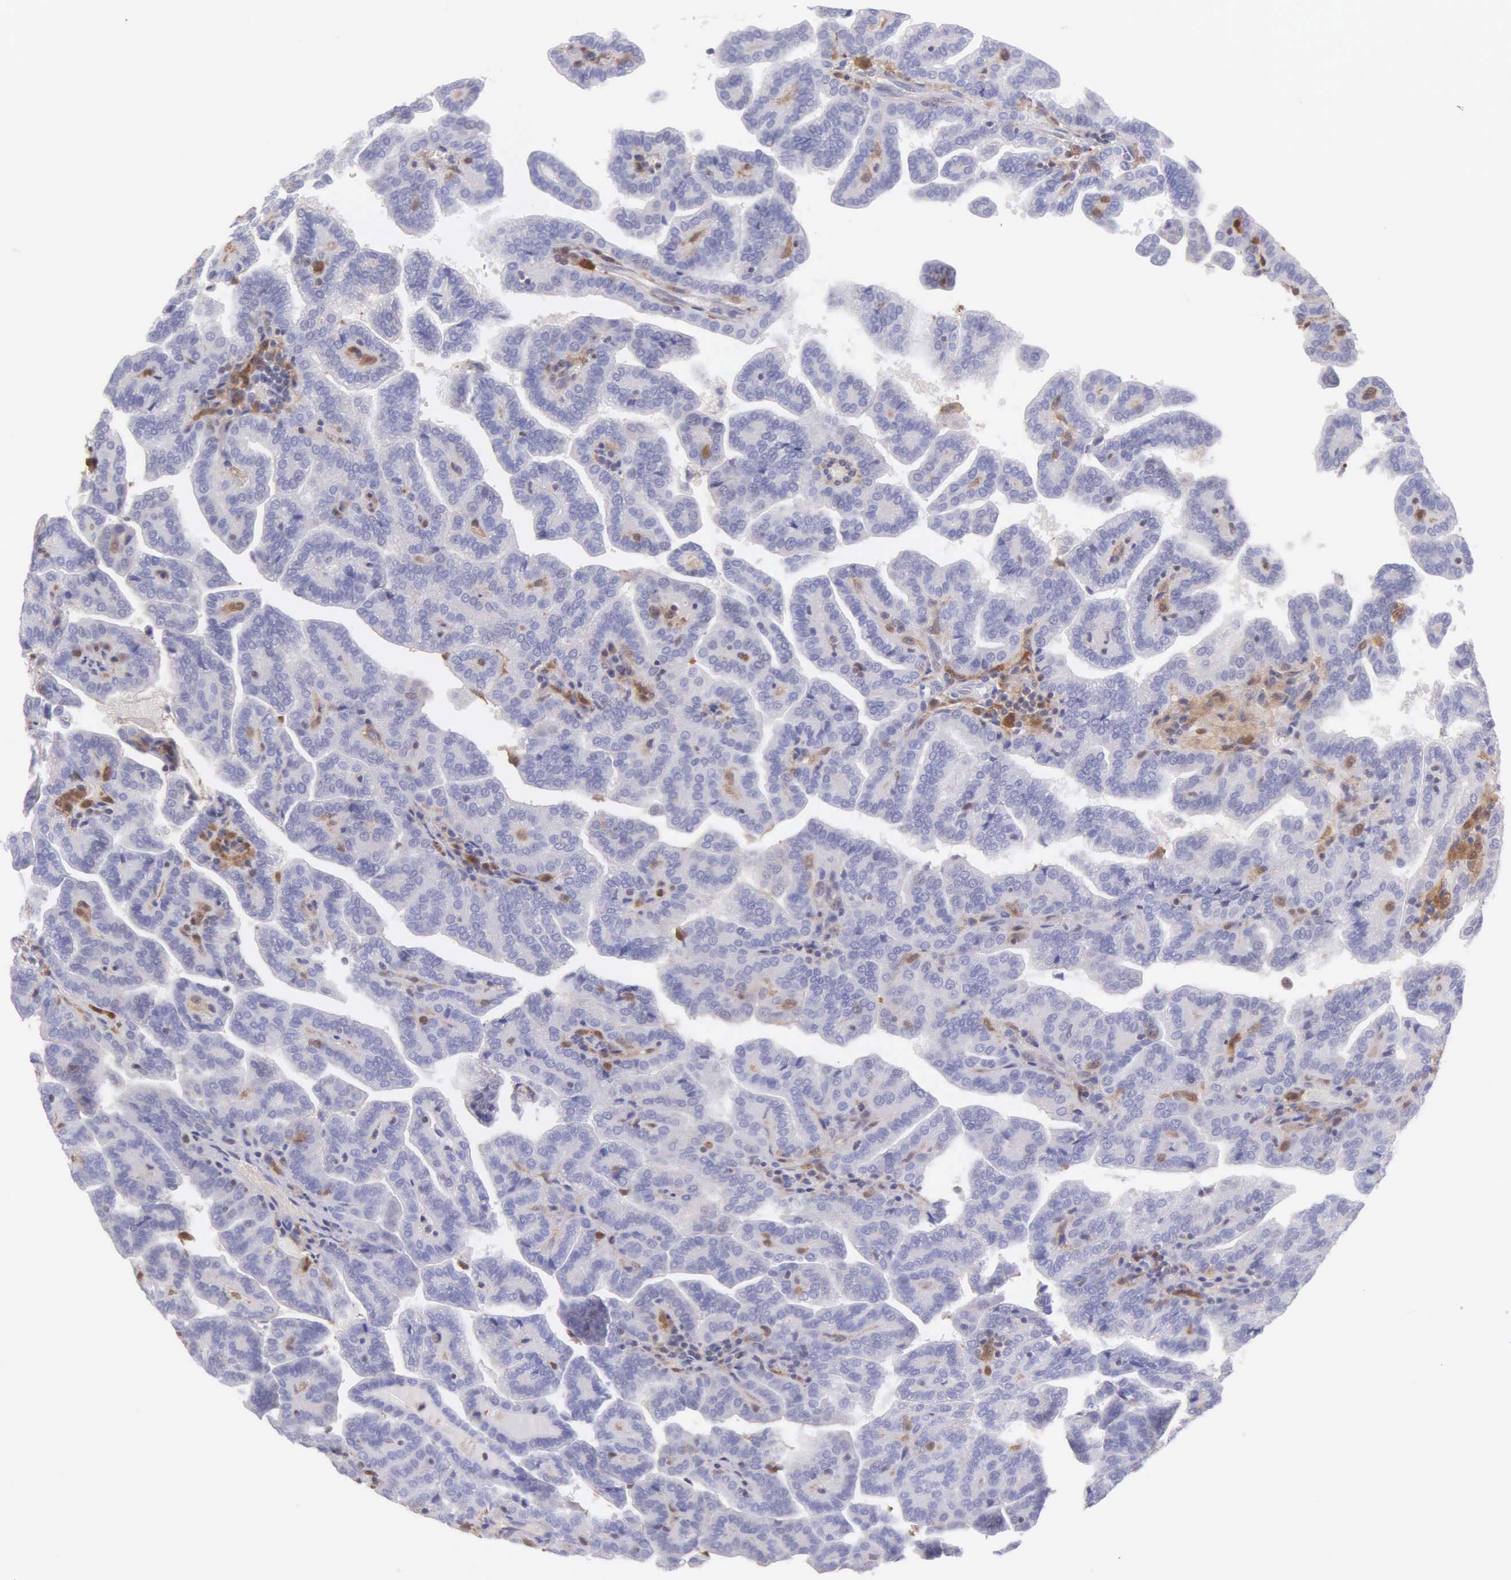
{"staining": {"intensity": "negative", "quantity": "none", "location": "none"}, "tissue": "renal cancer", "cell_type": "Tumor cells", "image_type": "cancer", "snomed": [{"axis": "morphology", "description": "Adenocarcinoma, NOS"}, {"axis": "topography", "description": "Kidney"}], "caption": "Tumor cells show no significant protein expression in adenocarcinoma (renal). The staining was performed using DAB (3,3'-diaminobenzidine) to visualize the protein expression in brown, while the nuclei were stained in blue with hematoxylin (Magnification: 20x).", "gene": "BID", "patient": {"sex": "male", "age": 61}}